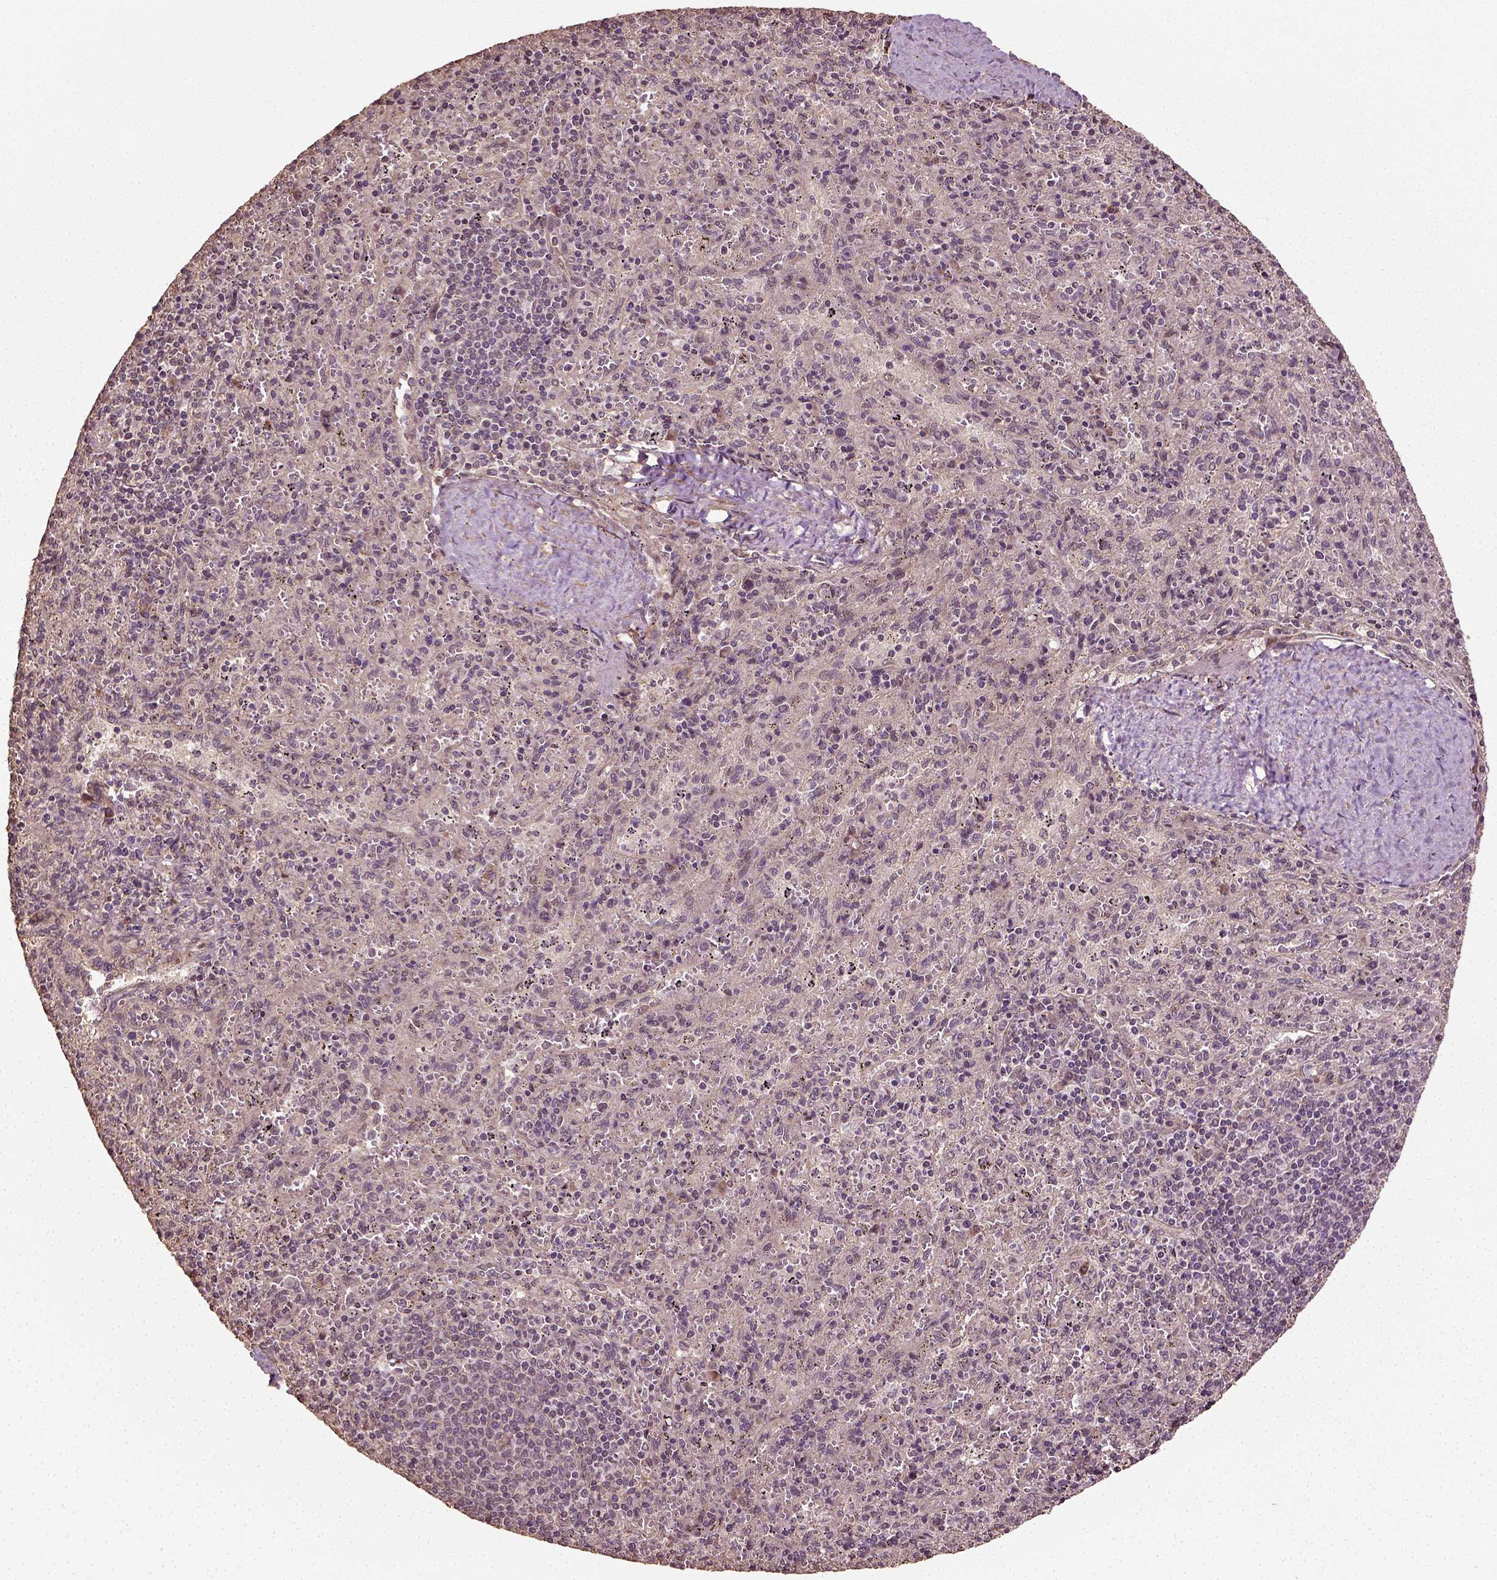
{"staining": {"intensity": "negative", "quantity": "none", "location": "none"}, "tissue": "spleen", "cell_type": "Cells in red pulp", "image_type": "normal", "snomed": [{"axis": "morphology", "description": "Normal tissue, NOS"}, {"axis": "topography", "description": "Spleen"}], "caption": "IHC of unremarkable human spleen shows no positivity in cells in red pulp.", "gene": "ERV3", "patient": {"sex": "male", "age": 57}}